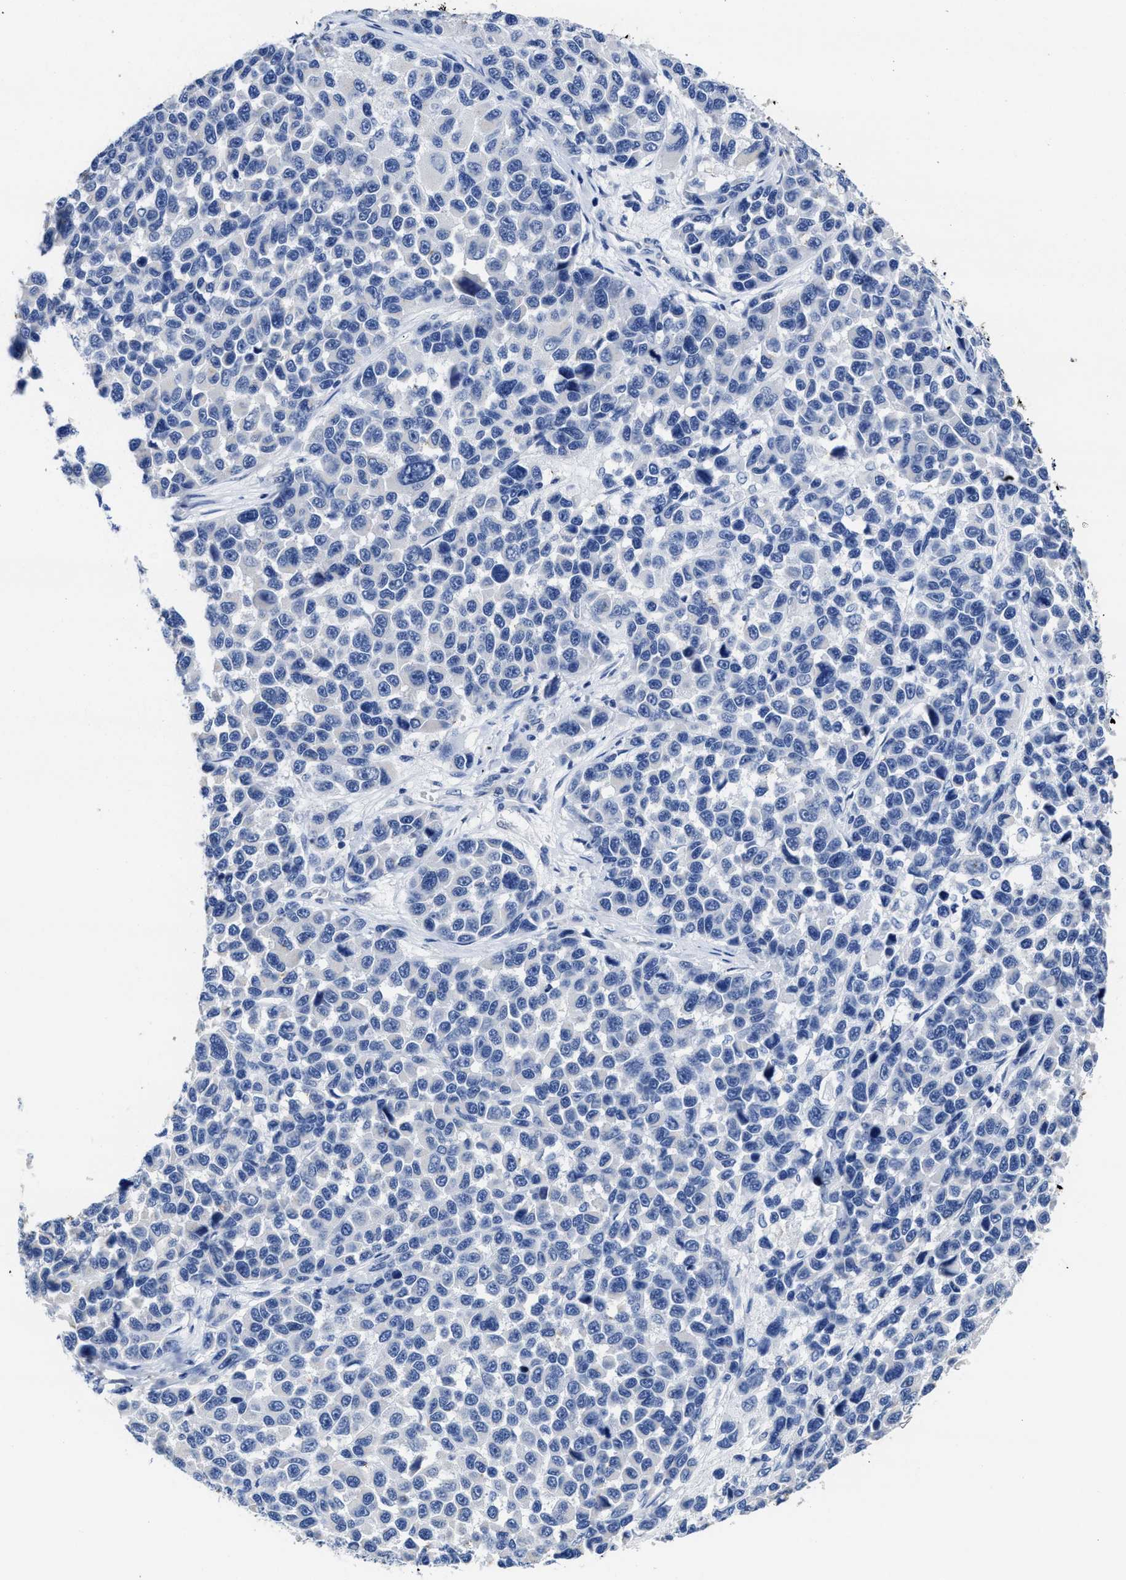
{"staining": {"intensity": "negative", "quantity": "none", "location": "none"}, "tissue": "melanoma", "cell_type": "Tumor cells", "image_type": "cancer", "snomed": [{"axis": "morphology", "description": "Malignant melanoma, NOS"}, {"axis": "topography", "description": "Skin"}], "caption": "Immunohistochemistry (IHC) micrograph of neoplastic tissue: human melanoma stained with DAB demonstrates no significant protein positivity in tumor cells.", "gene": "HOOK1", "patient": {"sex": "male", "age": 53}}